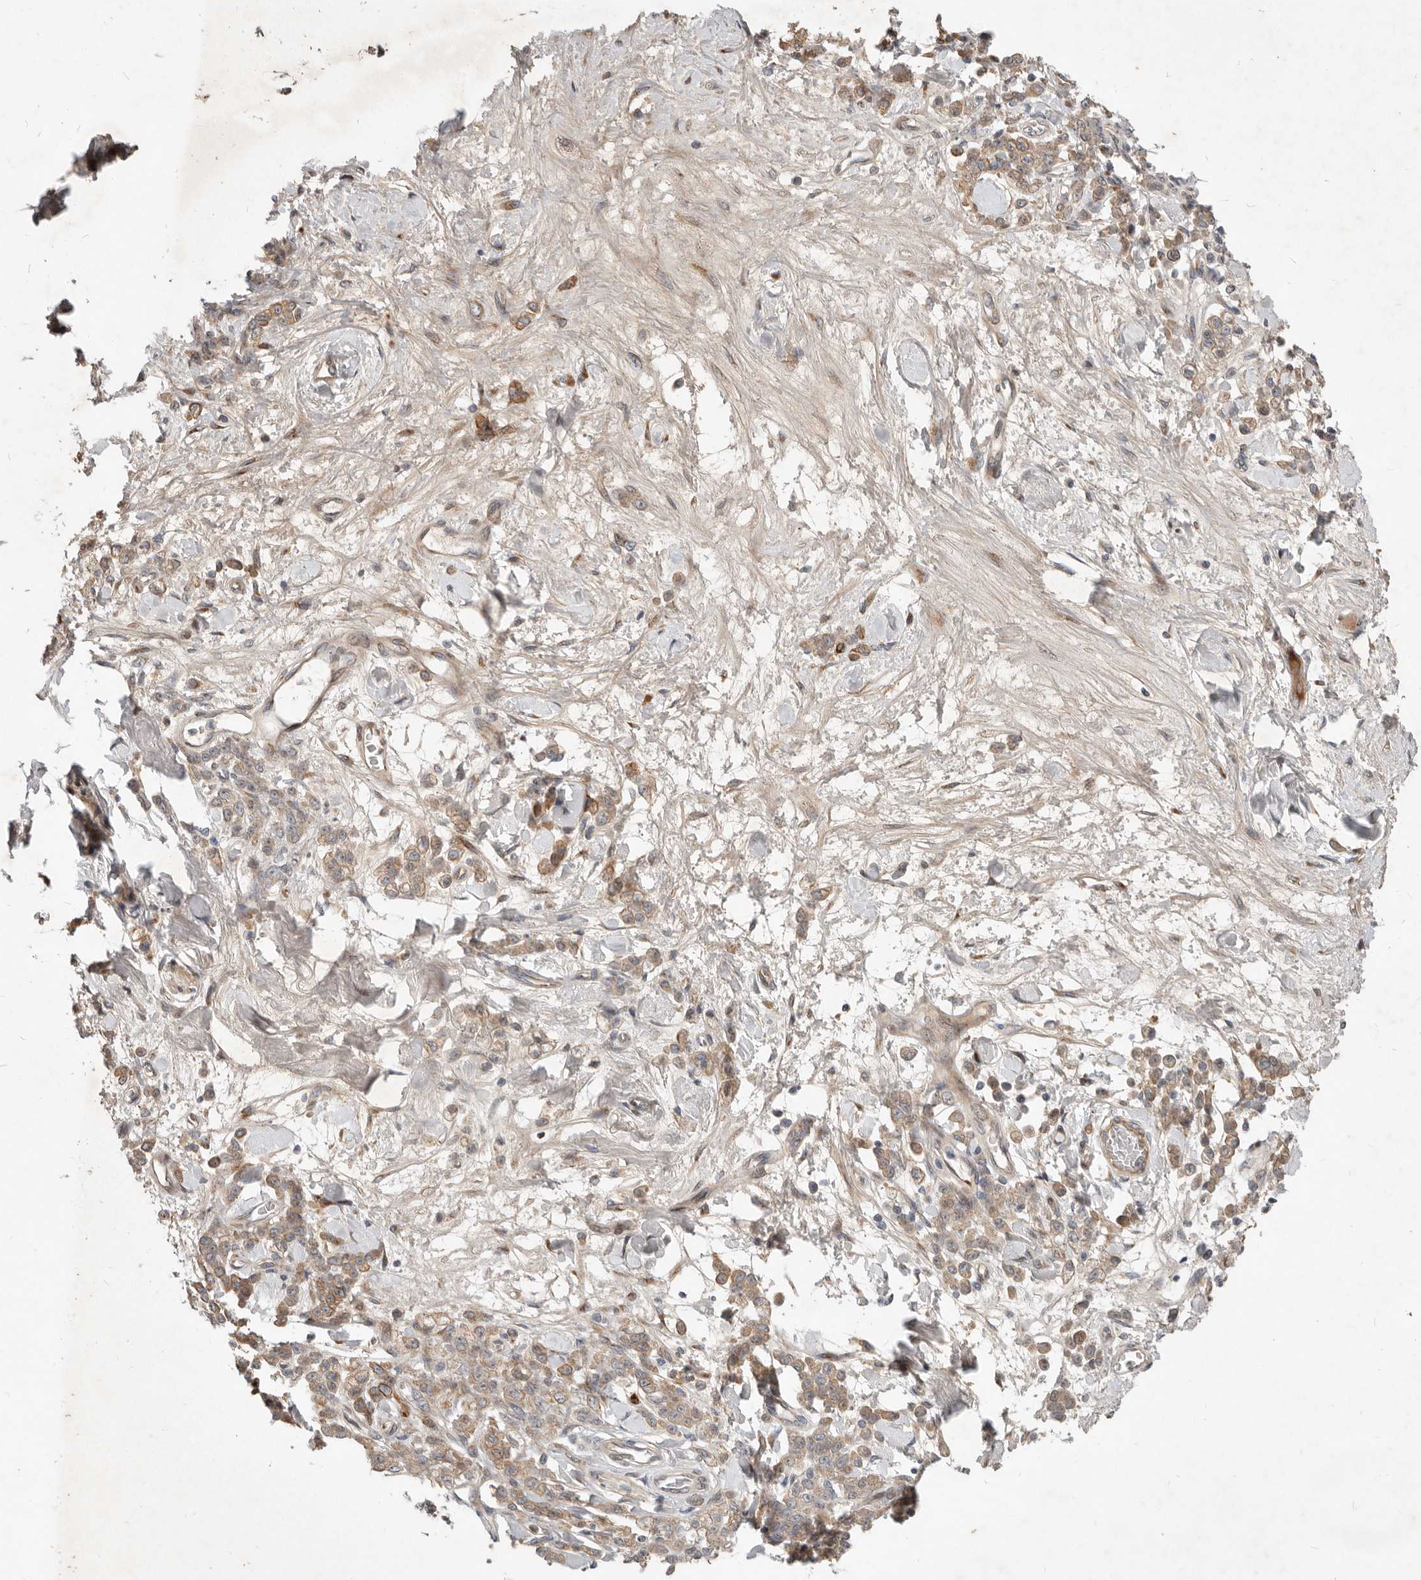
{"staining": {"intensity": "moderate", "quantity": ">75%", "location": "cytoplasmic/membranous"}, "tissue": "stomach cancer", "cell_type": "Tumor cells", "image_type": "cancer", "snomed": [{"axis": "morphology", "description": "Normal tissue, NOS"}, {"axis": "morphology", "description": "Adenocarcinoma, NOS"}, {"axis": "topography", "description": "Stomach"}], "caption": "A photomicrograph showing moderate cytoplasmic/membranous staining in about >75% of tumor cells in stomach cancer (adenocarcinoma), as visualized by brown immunohistochemical staining.", "gene": "NPY4R", "patient": {"sex": "male", "age": 82}}